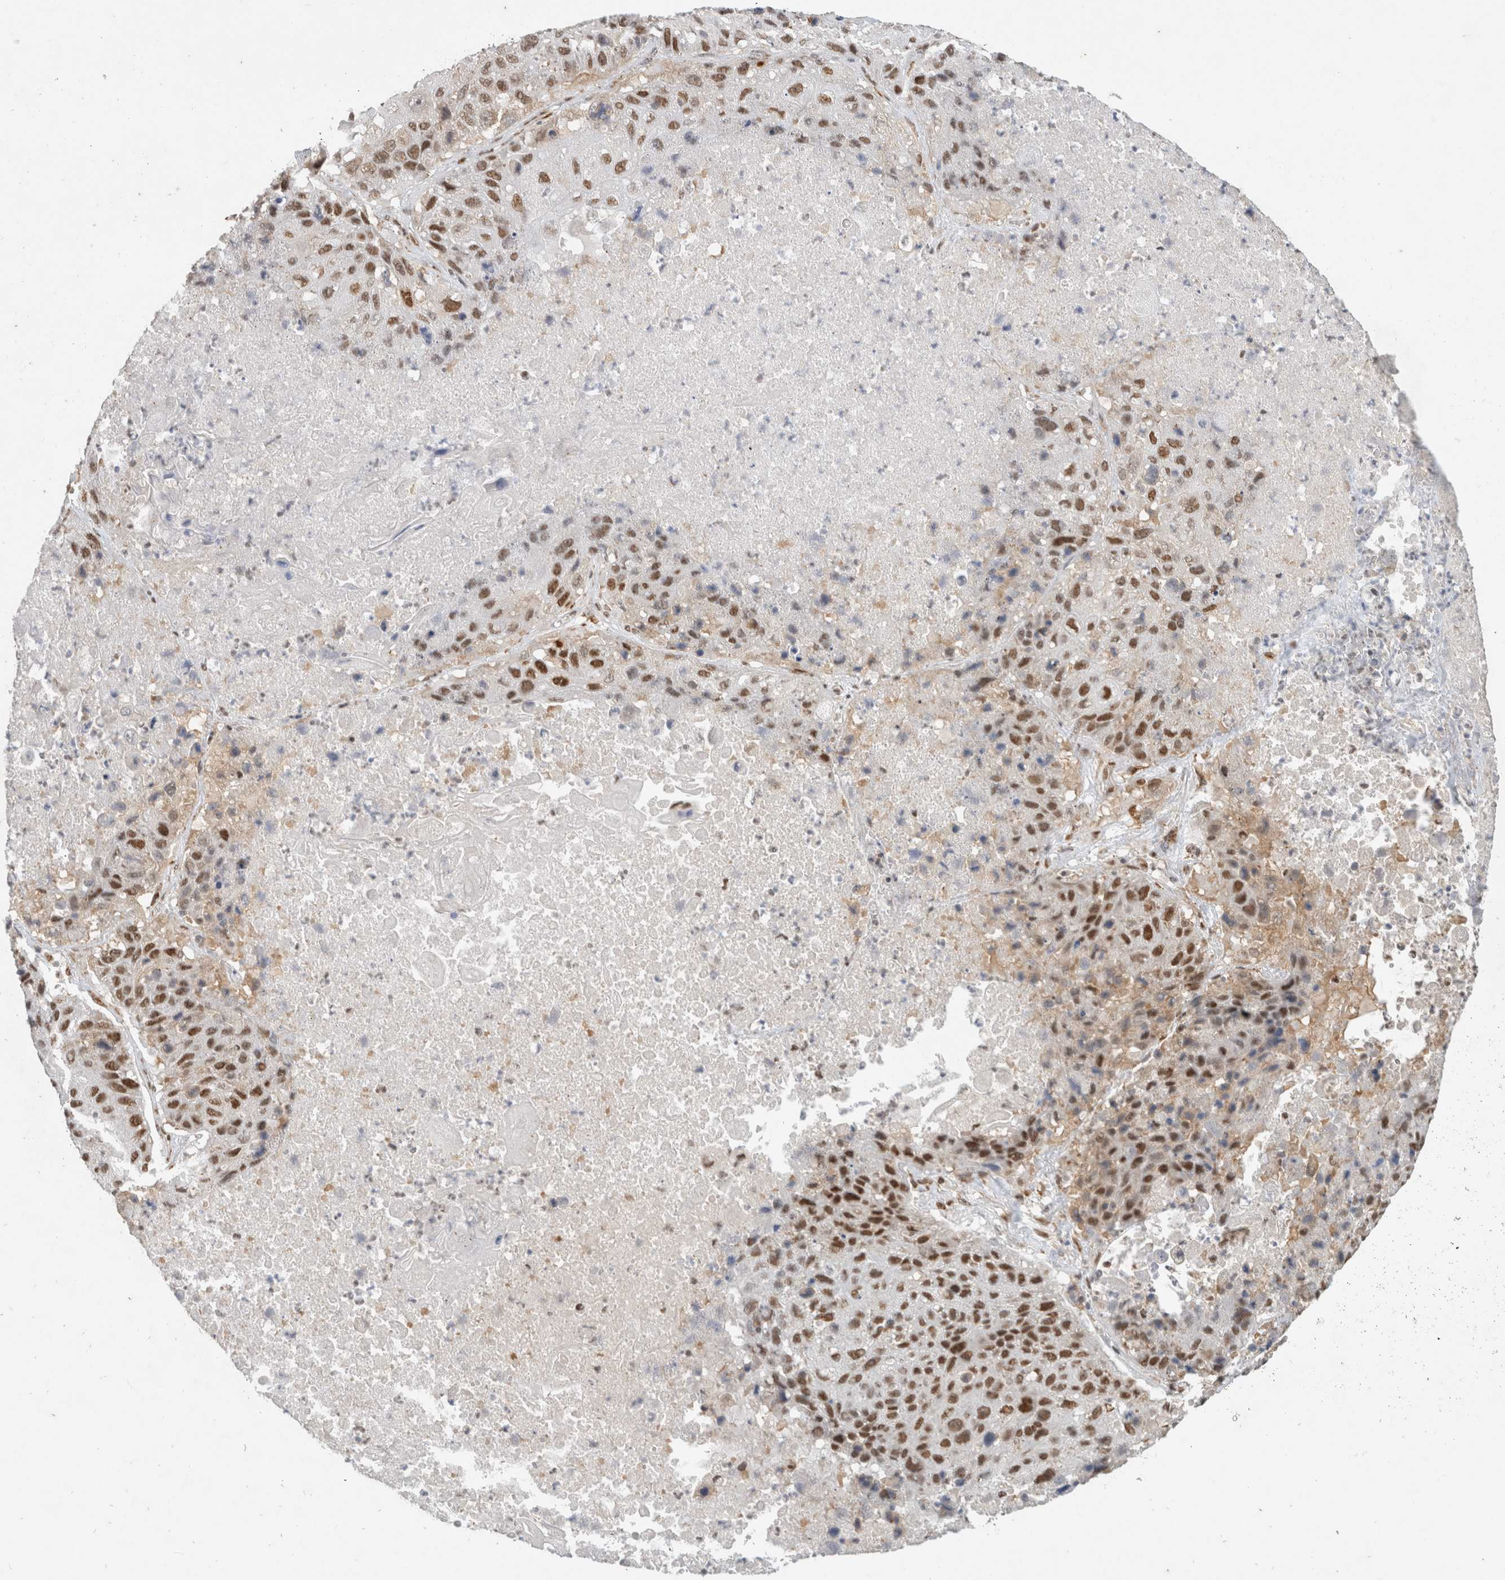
{"staining": {"intensity": "strong", "quantity": ">75%", "location": "nuclear"}, "tissue": "lung cancer", "cell_type": "Tumor cells", "image_type": "cancer", "snomed": [{"axis": "morphology", "description": "Squamous cell carcinoma, NOS"}, {"axis": "topography", "description": "Lung"}], "caption": "Immunohistochemical staining of lung cancer shows strong nuclear protein staining in approximately >75% of tumor cells. (brown staining indicates protein expression, while blue staining denotes nuclei).", "gene": "DDX42", "patient": {"sex": "male", "age": 61}}